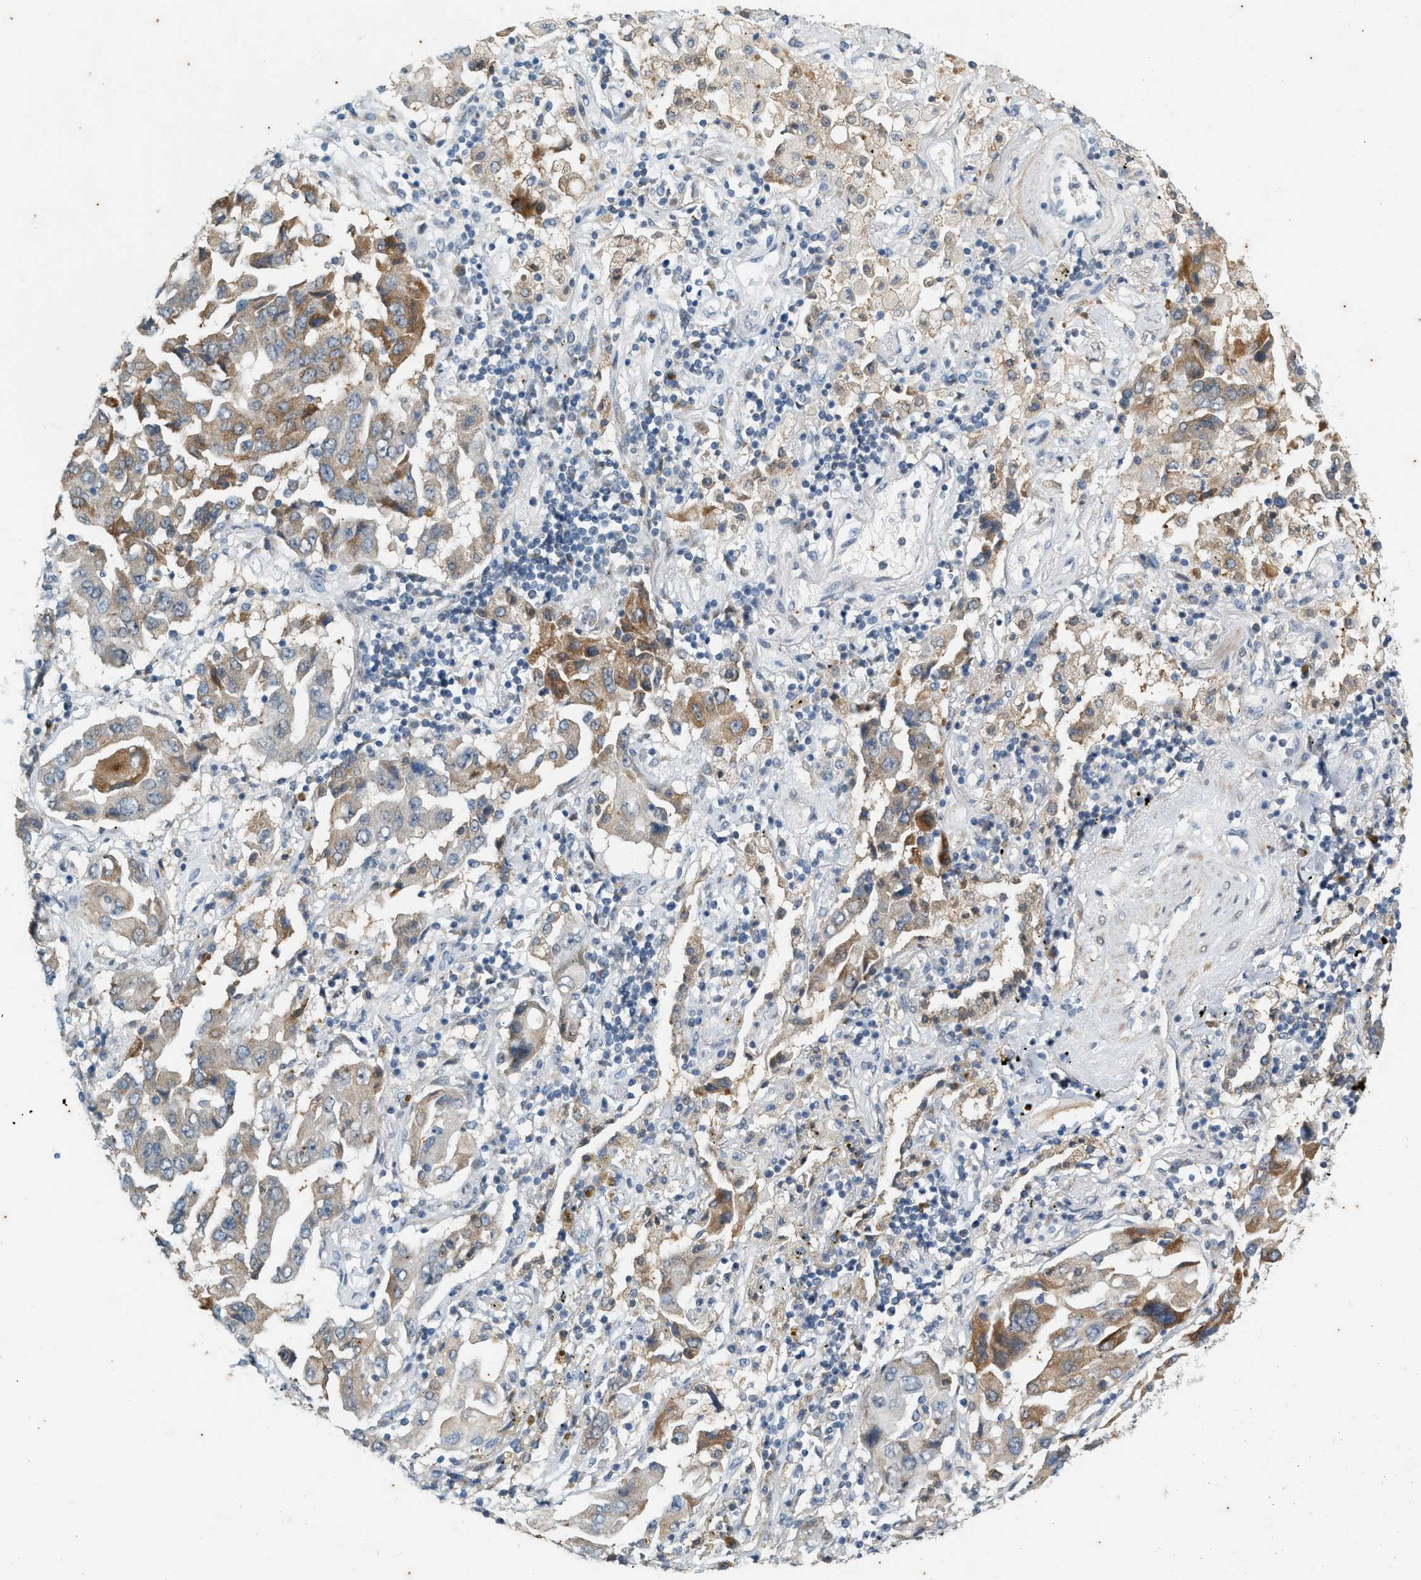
{"staining": {"intensity": "moderate", "quantity": "25%-75%", "location": "cytoplasmic/membranous"}, "tissue": "lung cancer", "cell_type": "Tumor cells", "image_type": "cancer", "snomed": [{"axis": "morphology", "description": "Adenocarcinoma, NOS"}, {"axis": "topography", "description": "Lung"}], "caption": "Lung cancer tissue demonstrates moderate cytoplasmic/membranous positivity in about 25%-75% of tumor cells", "gene": "CHPF2", "patient": {"sex": "female", "age": 65}}